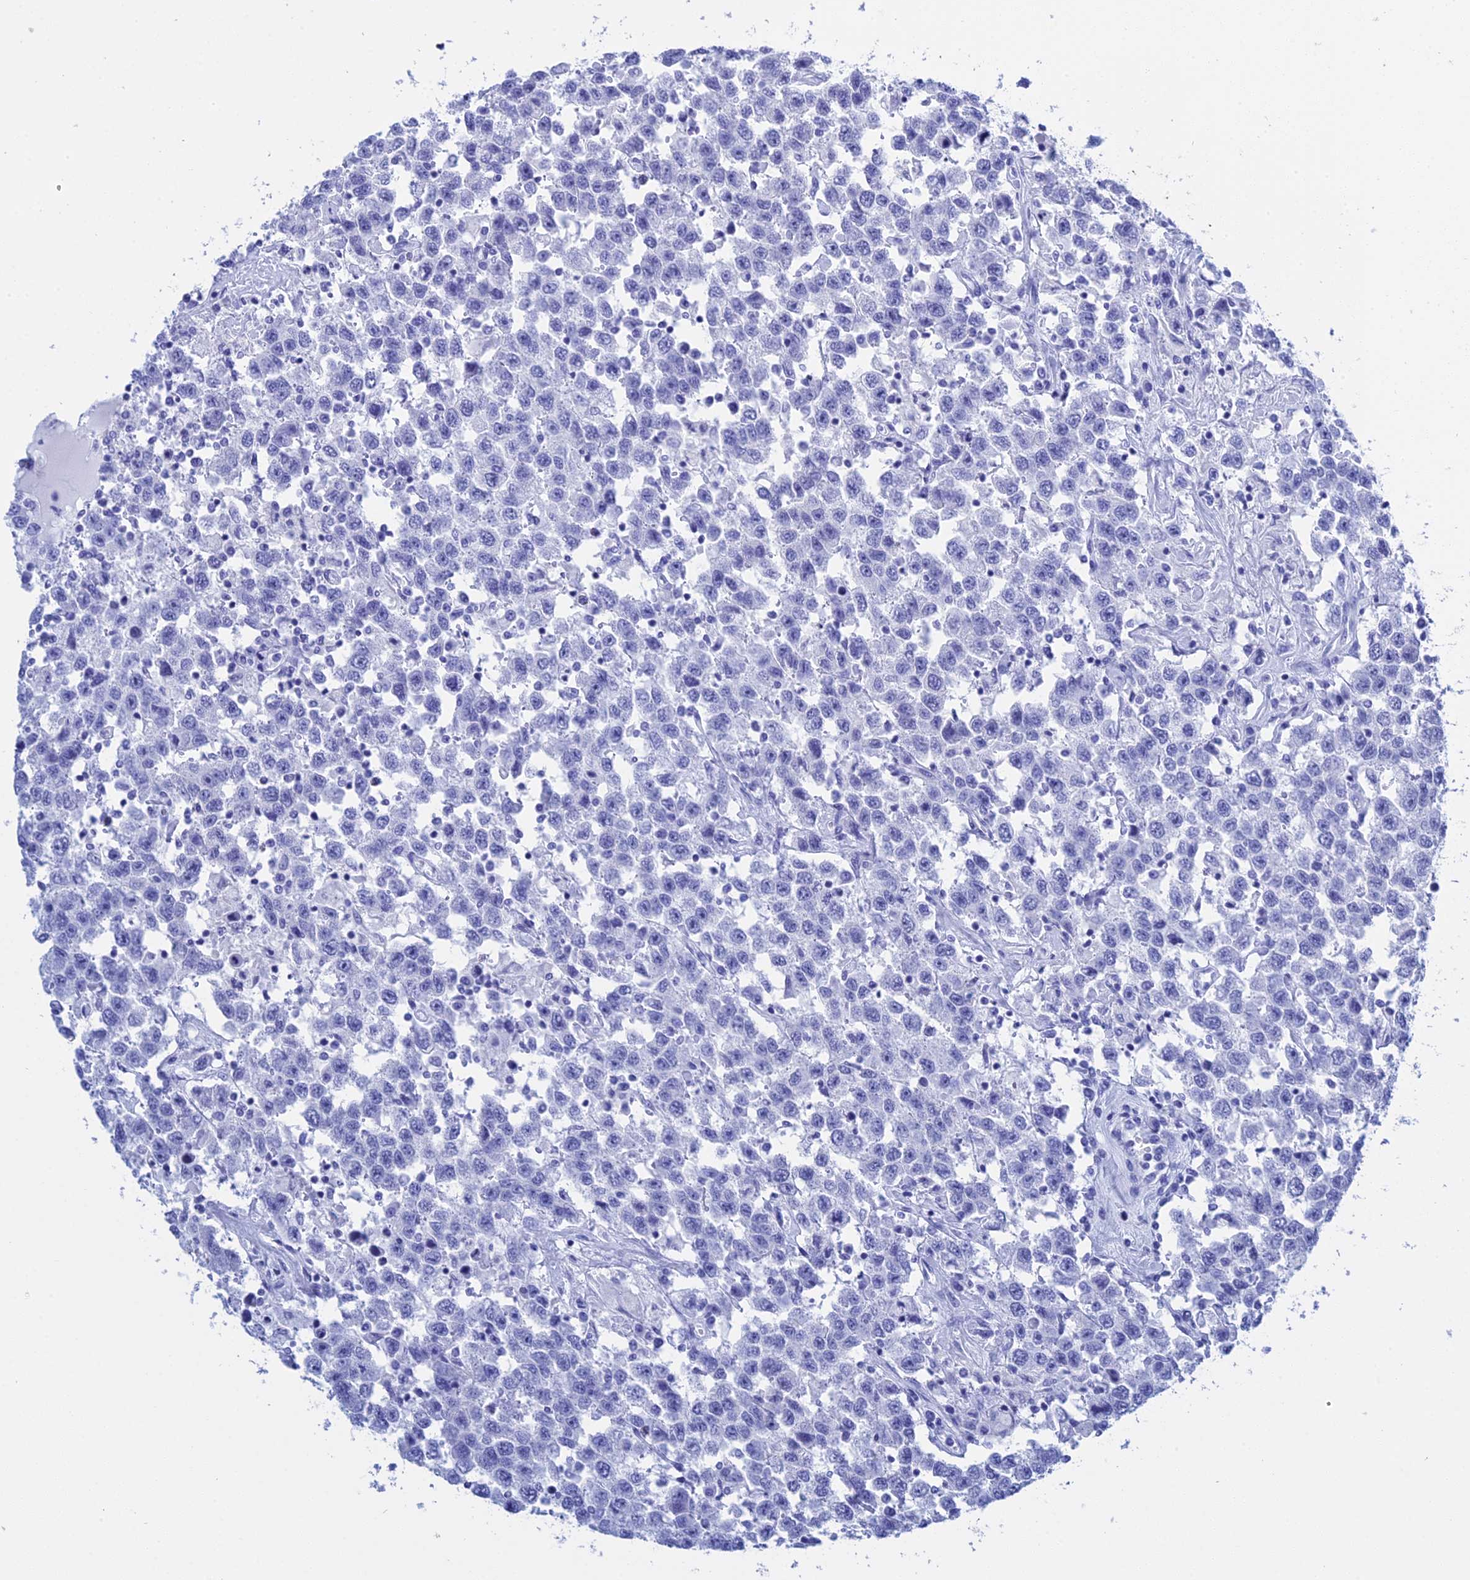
{"staining": {"intensity": "negative", "quantity": "none", "location": "none"}, "tissue": "testis cancer", "cell_type": "Tumor cells", "image_type": "cancer", "snomed": [{"axis": "morphology", "description": "Seminoma, NOS"}, {"axis": "topography", "description": "Testis"}], "caption": "This histopathology image is of testis cancer stained with immunohistochemistry to label a protein in brown with the nuclei are counter-stained blue. There is no expression in tumor cells.", "gene": "TEX101", "patient": {"sex": "male", "age": 41}}